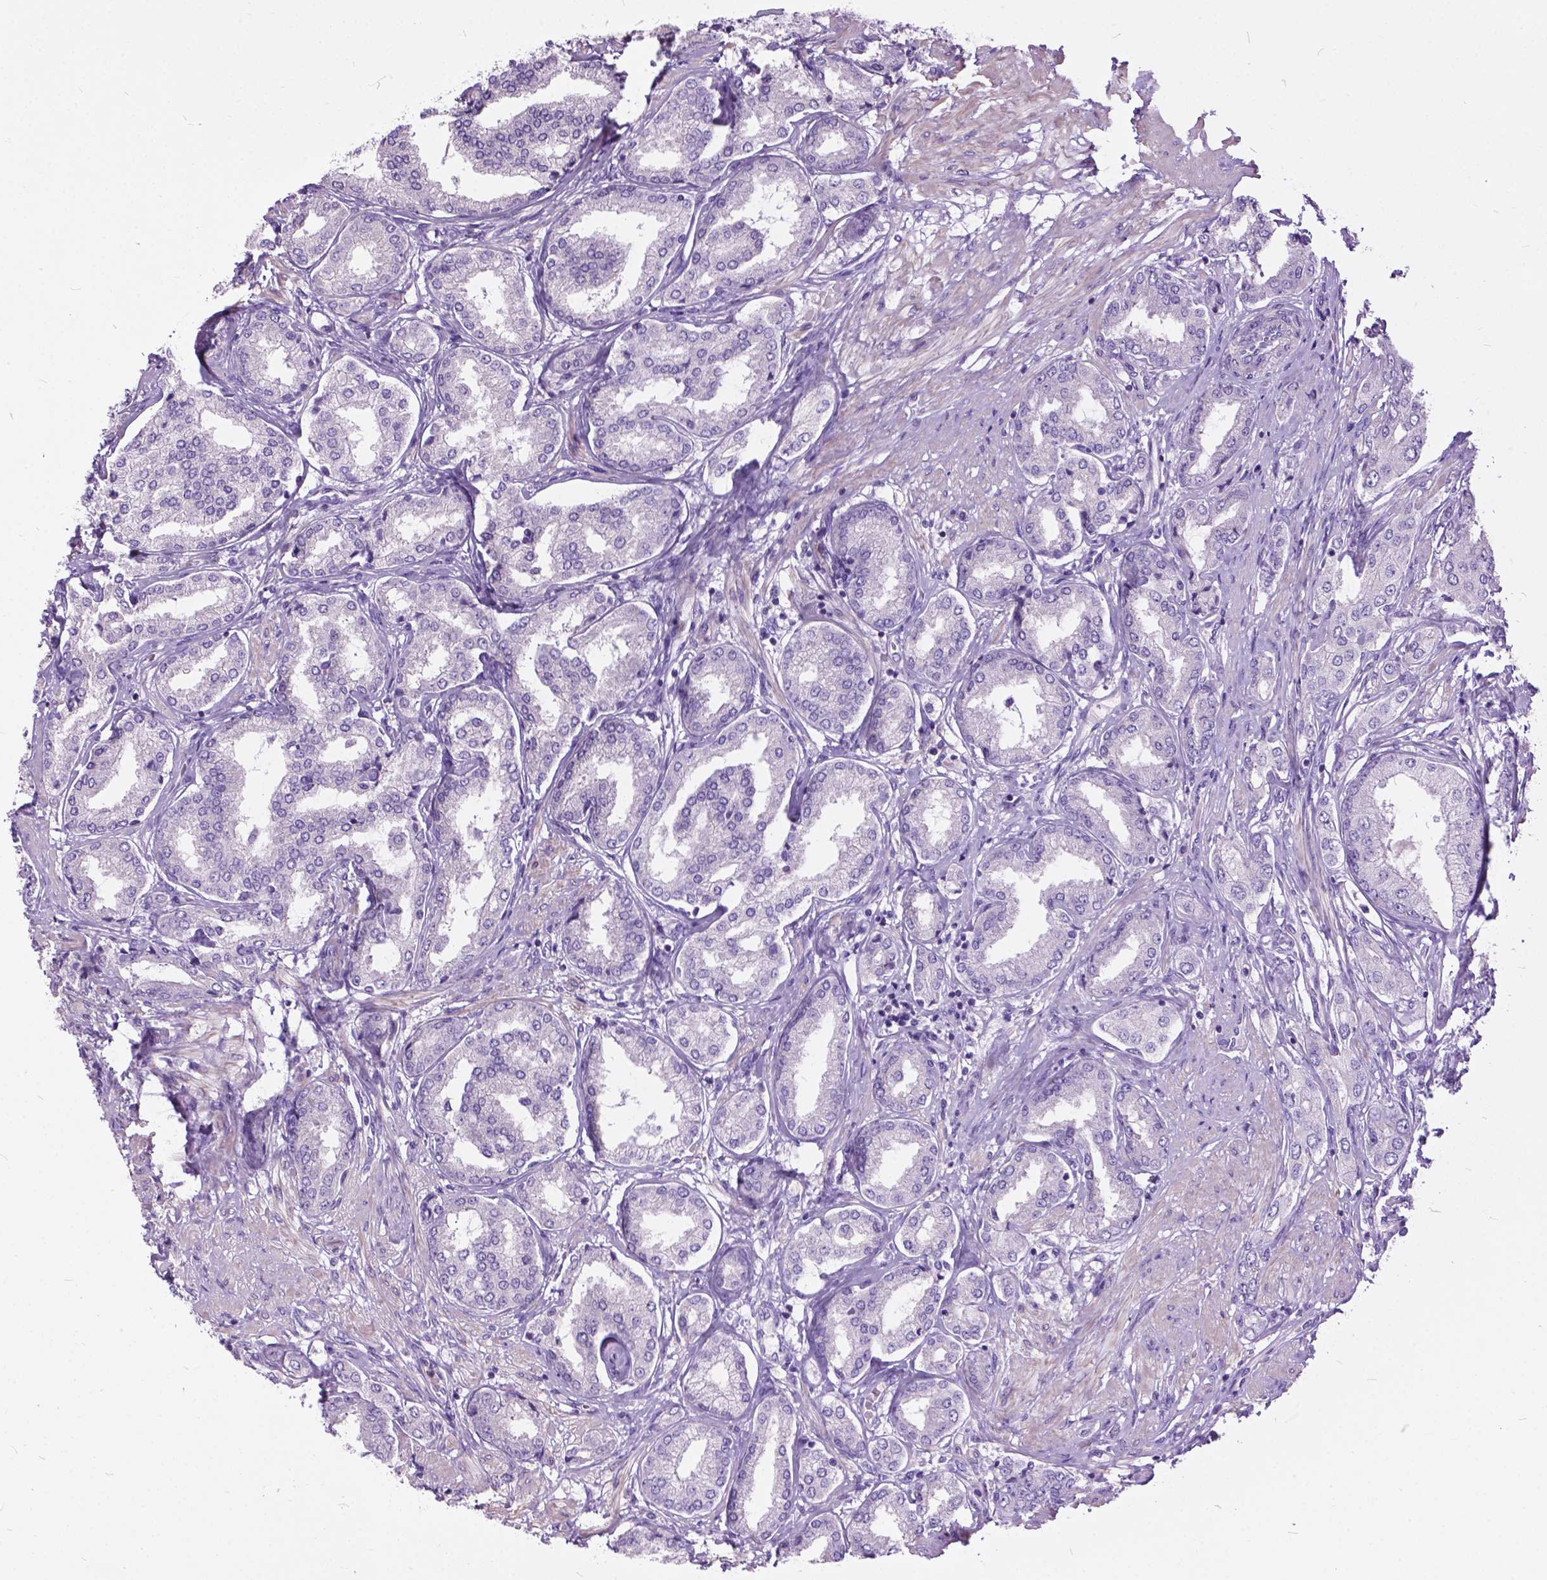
{"staining": {"intensity": "weak", "quantity": "<25%", "location": "cytoplasmic/membranous"}, "tissue": "prostate cancer", "cell_type": "Tumor cells", "image_type": "cancer", "snomed": [{"axis": "morphology", "description": "Adenocarcinoma, NOS"}, {"axis": "topography", "description": "Prostate"}], "caption": "Protein analysis of adenocarcinoma (prostate) shows no significant expression in tumor cells. (Brightfield microscopy of DAB (3,3'-diaminobenzidine) immunohistochemistry at high magnification).", "gene": "PRR35", "patient": {"sex": "male", "age": 63}}